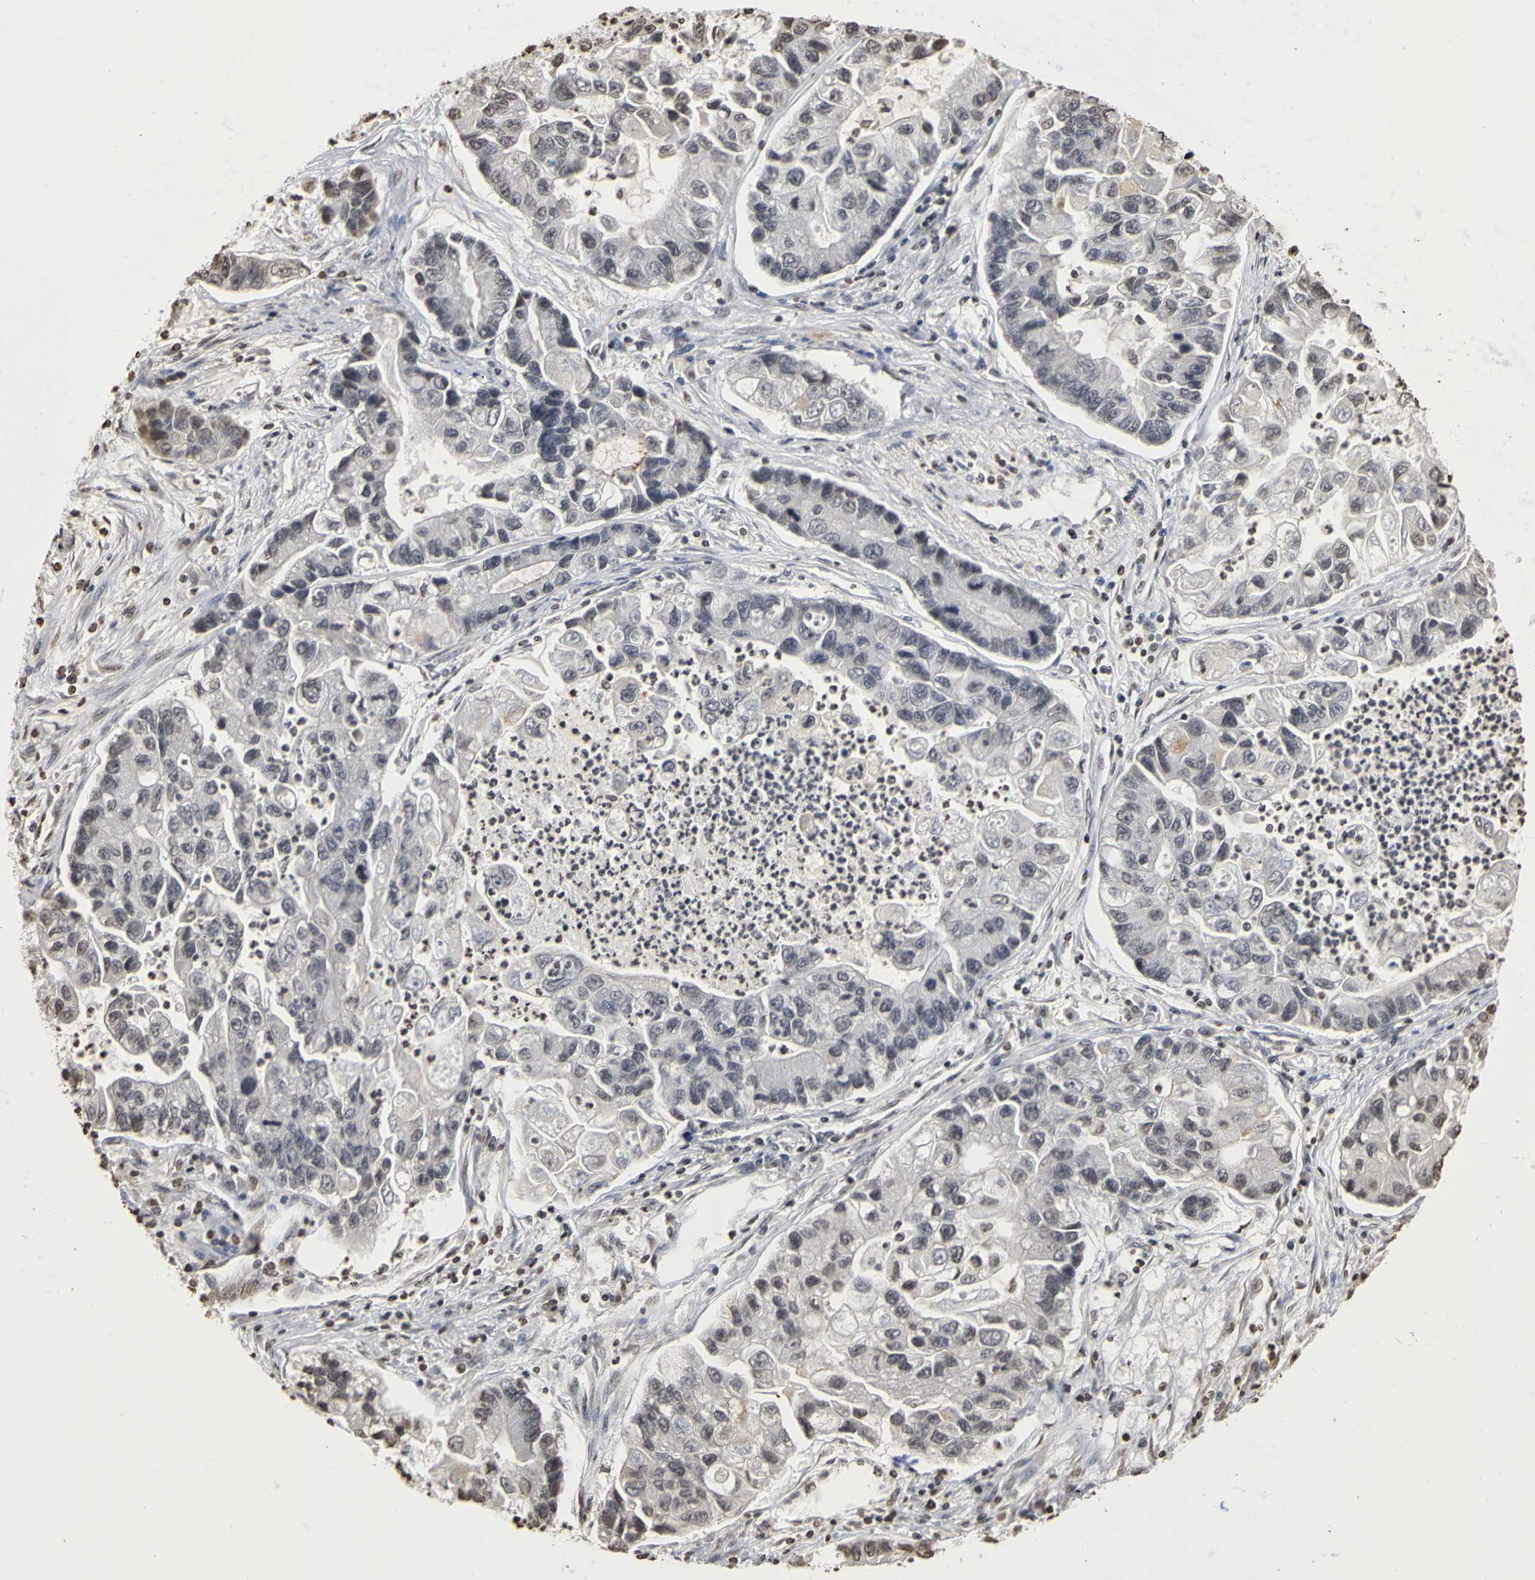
{"staining": {"intensity": "weak", "quantity": "<25%", "location": "nuclear"}, "tissue": "lung cancer", "cell_type": "Tumor cells", "image_type": "cancer", "snomed": [{"axis": "morphology", "description": "Adenocarcinoma, NOS"}, {"axis": "topography", "description": "Lung"}], "caption": "The micrograph displays no staining of tumor cells in lung adenocarcinoma.", "gene": "ERCC2", "patient": {"sex": "female", "age": 51}}